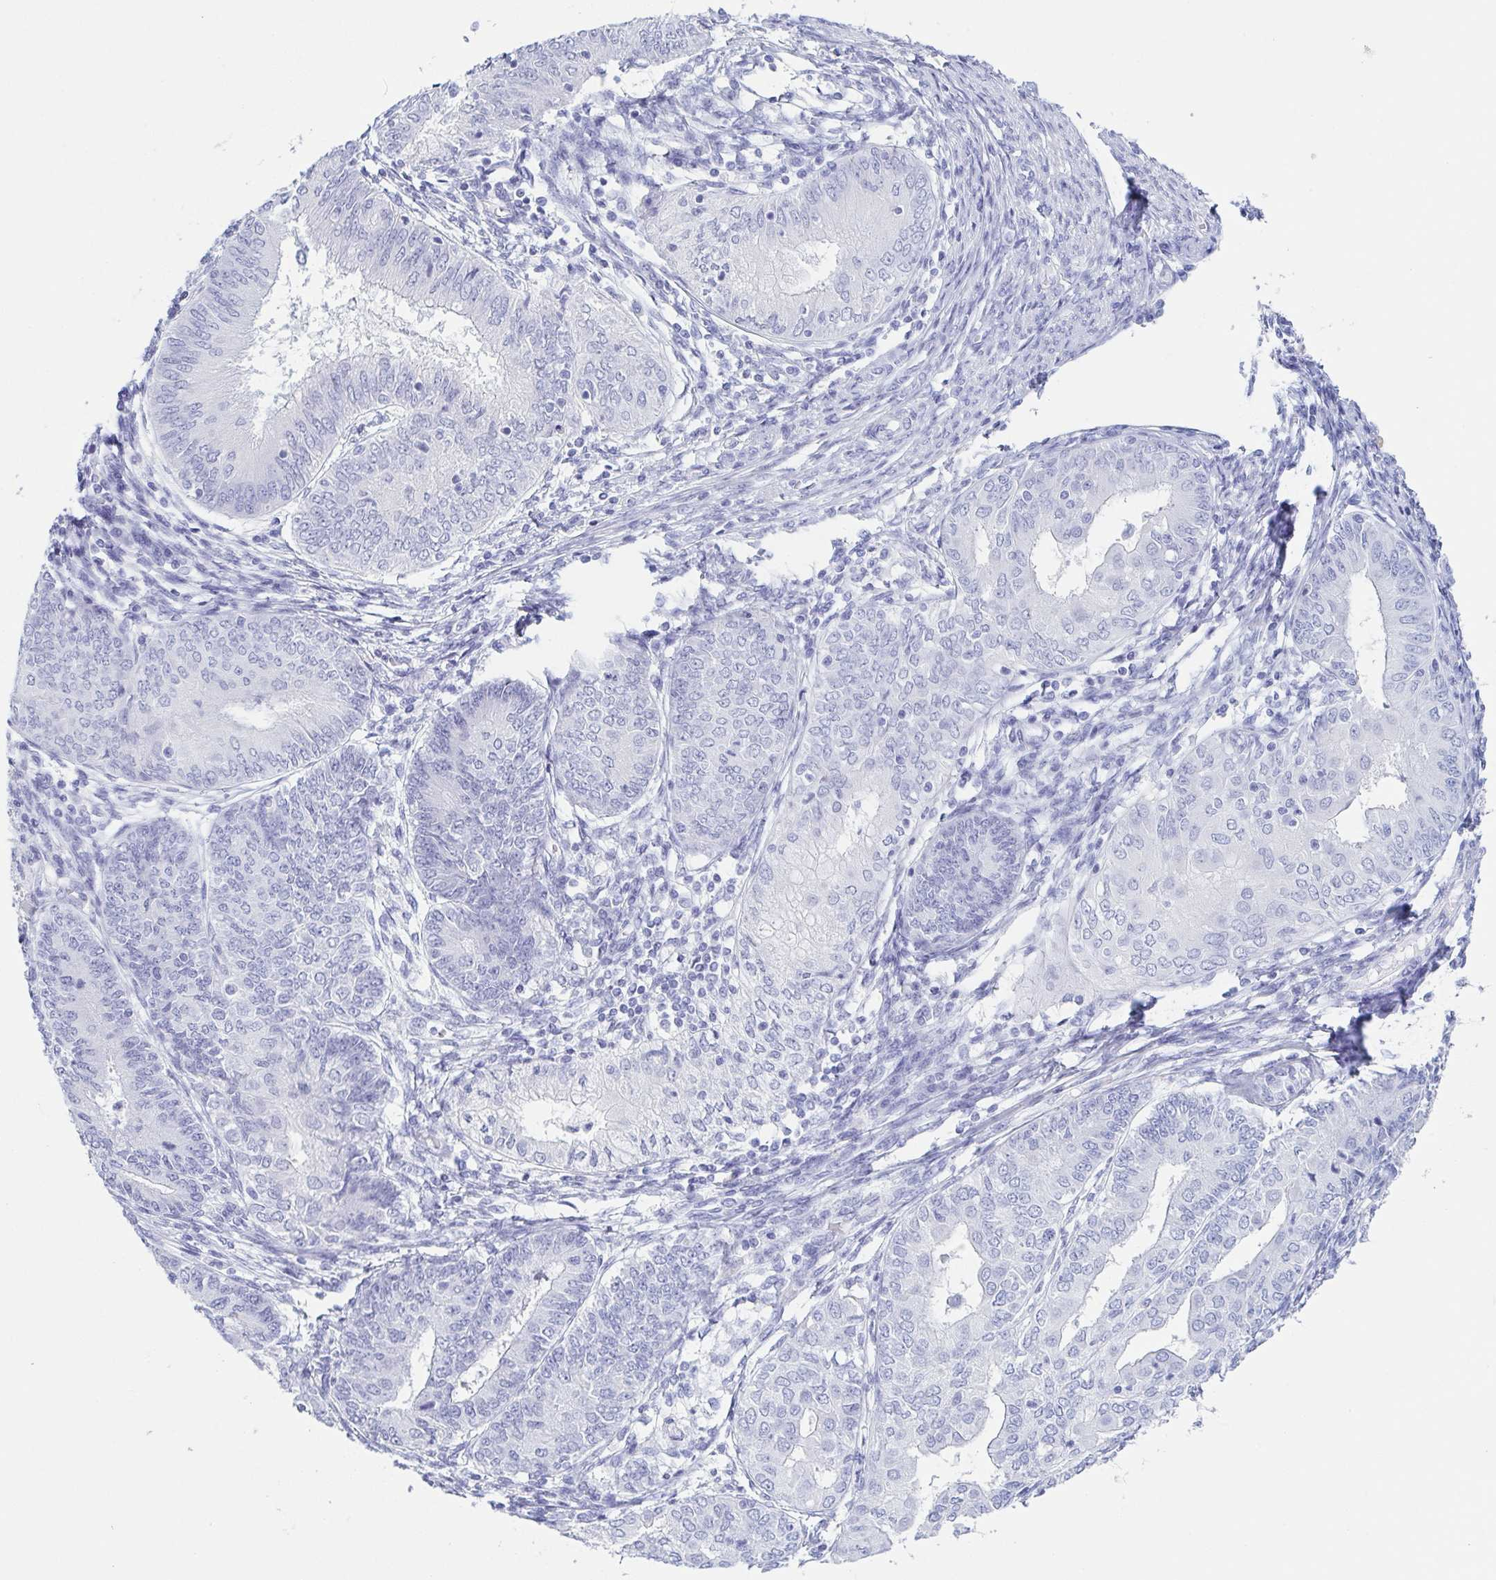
{"staining": {"intensity": "negative", "quantity": "none", "location": "none"}, "tissue": "endometrial cancer", "cell_type": "Tumor cells", "image_type": "cancer", "snomed": [{"axis": "morphology", "description": "Adenocarcinoma, NOS"}, {"axis": "topography", "description": "Endometrium"}], "caption": "Endometrial cancer was stained to show a protein in brown. There is no significant expression in tumor cells.", "gene": "ZG16B", "patient": {"sex": "female", "age": 68}}